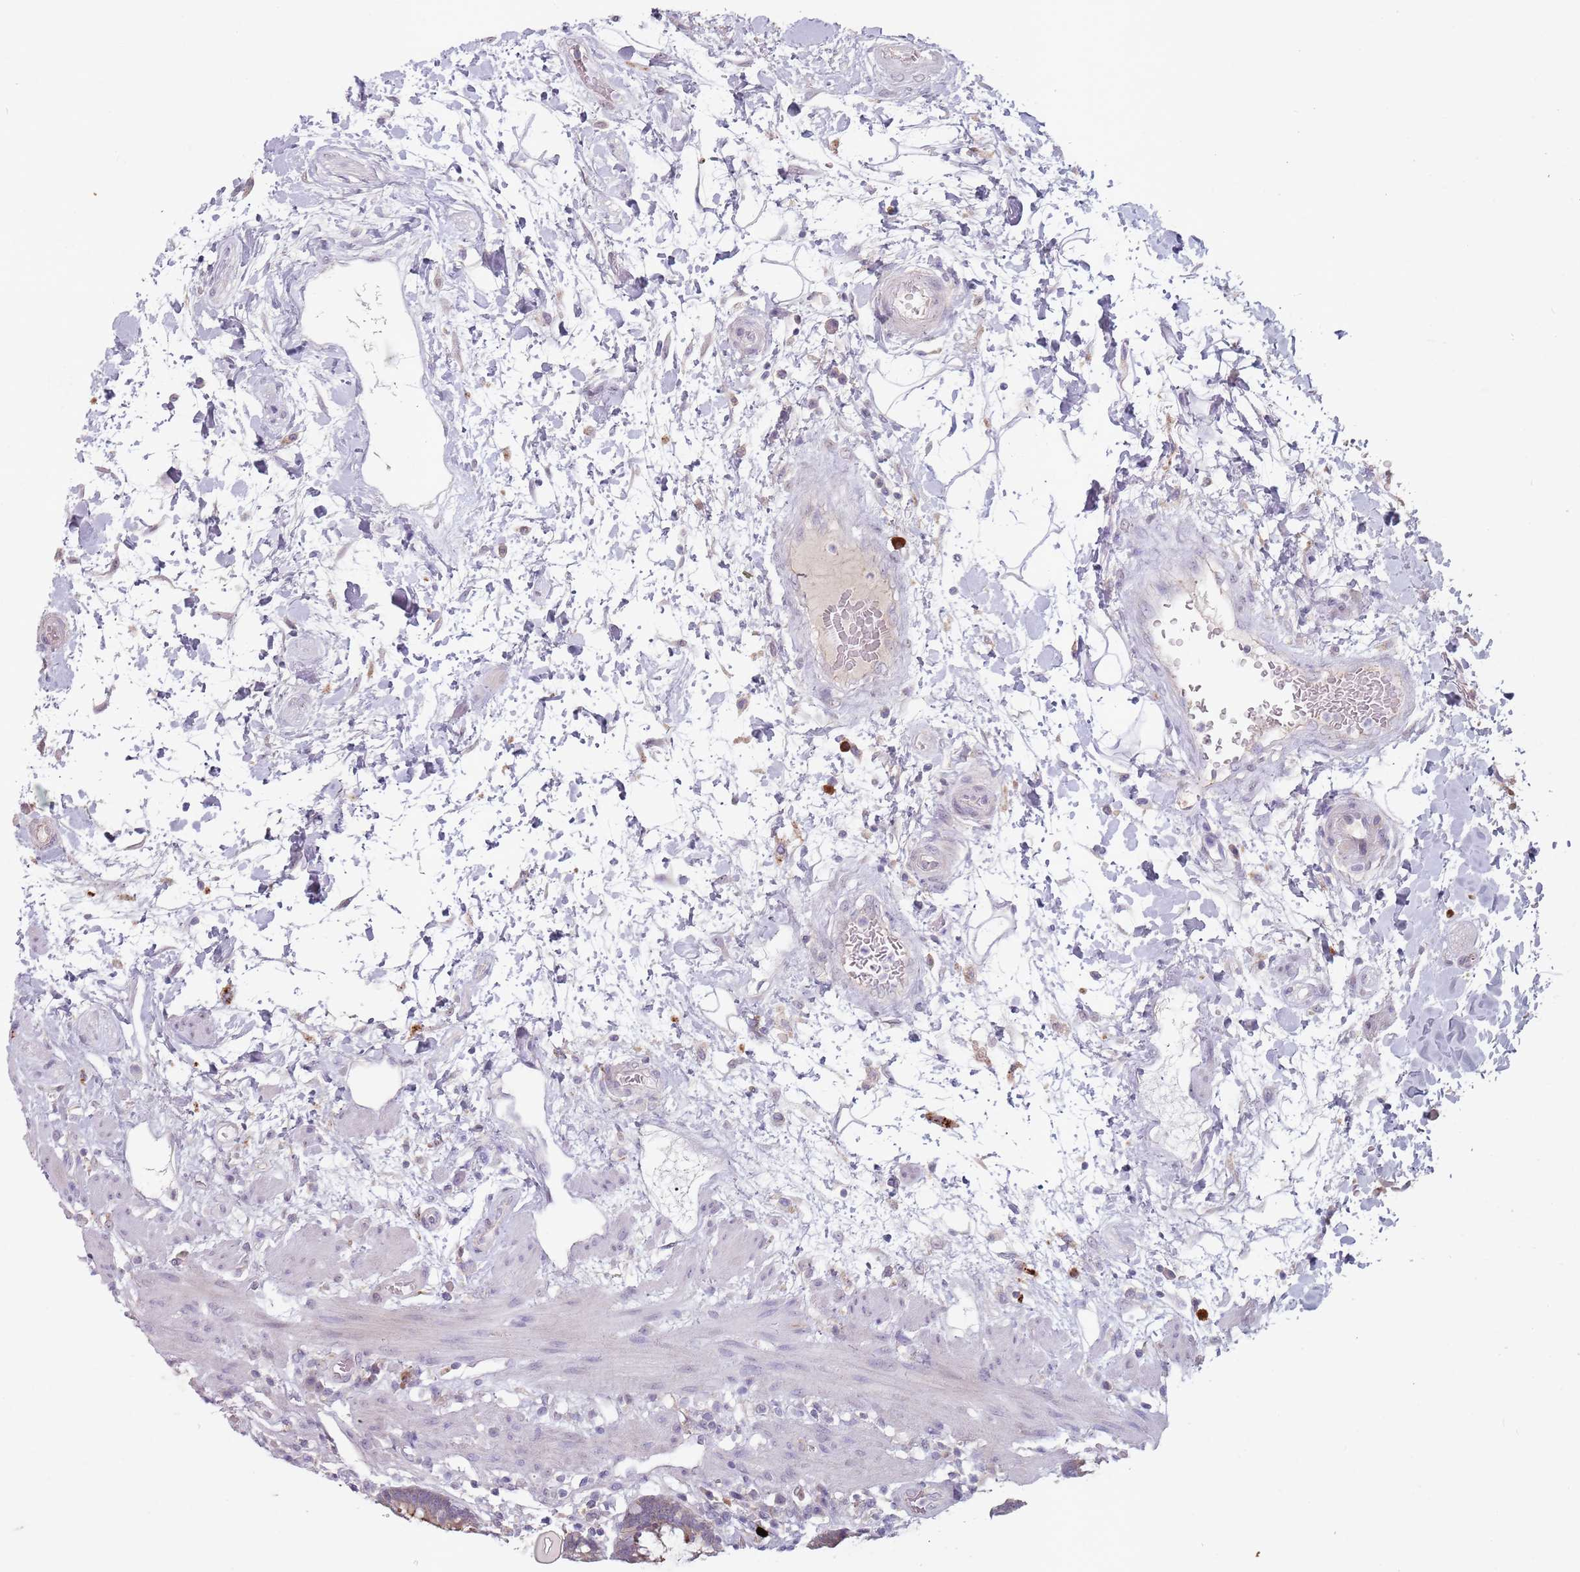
{"staining": {"intensity": "moderate", "quantity": "<25%", "location": "cytoplasmic/membranous"}, "tissue": "rectum", "cell_type": "Glandular cells", "image_type": "normal", "snomed": [{"axis": "morphology", "description": "Normal tissue, NOS"}, {"axis": "topography", "description": "Rectum"}], "caption": "DAB immunohistochemical staining of benign human rectum demonstrates moderate cytoplasmic/membranous protein positivity in approximately <25% of glandular cells.", "gene": "STYK1", "patient": {"sex": "male", "age": 64}}